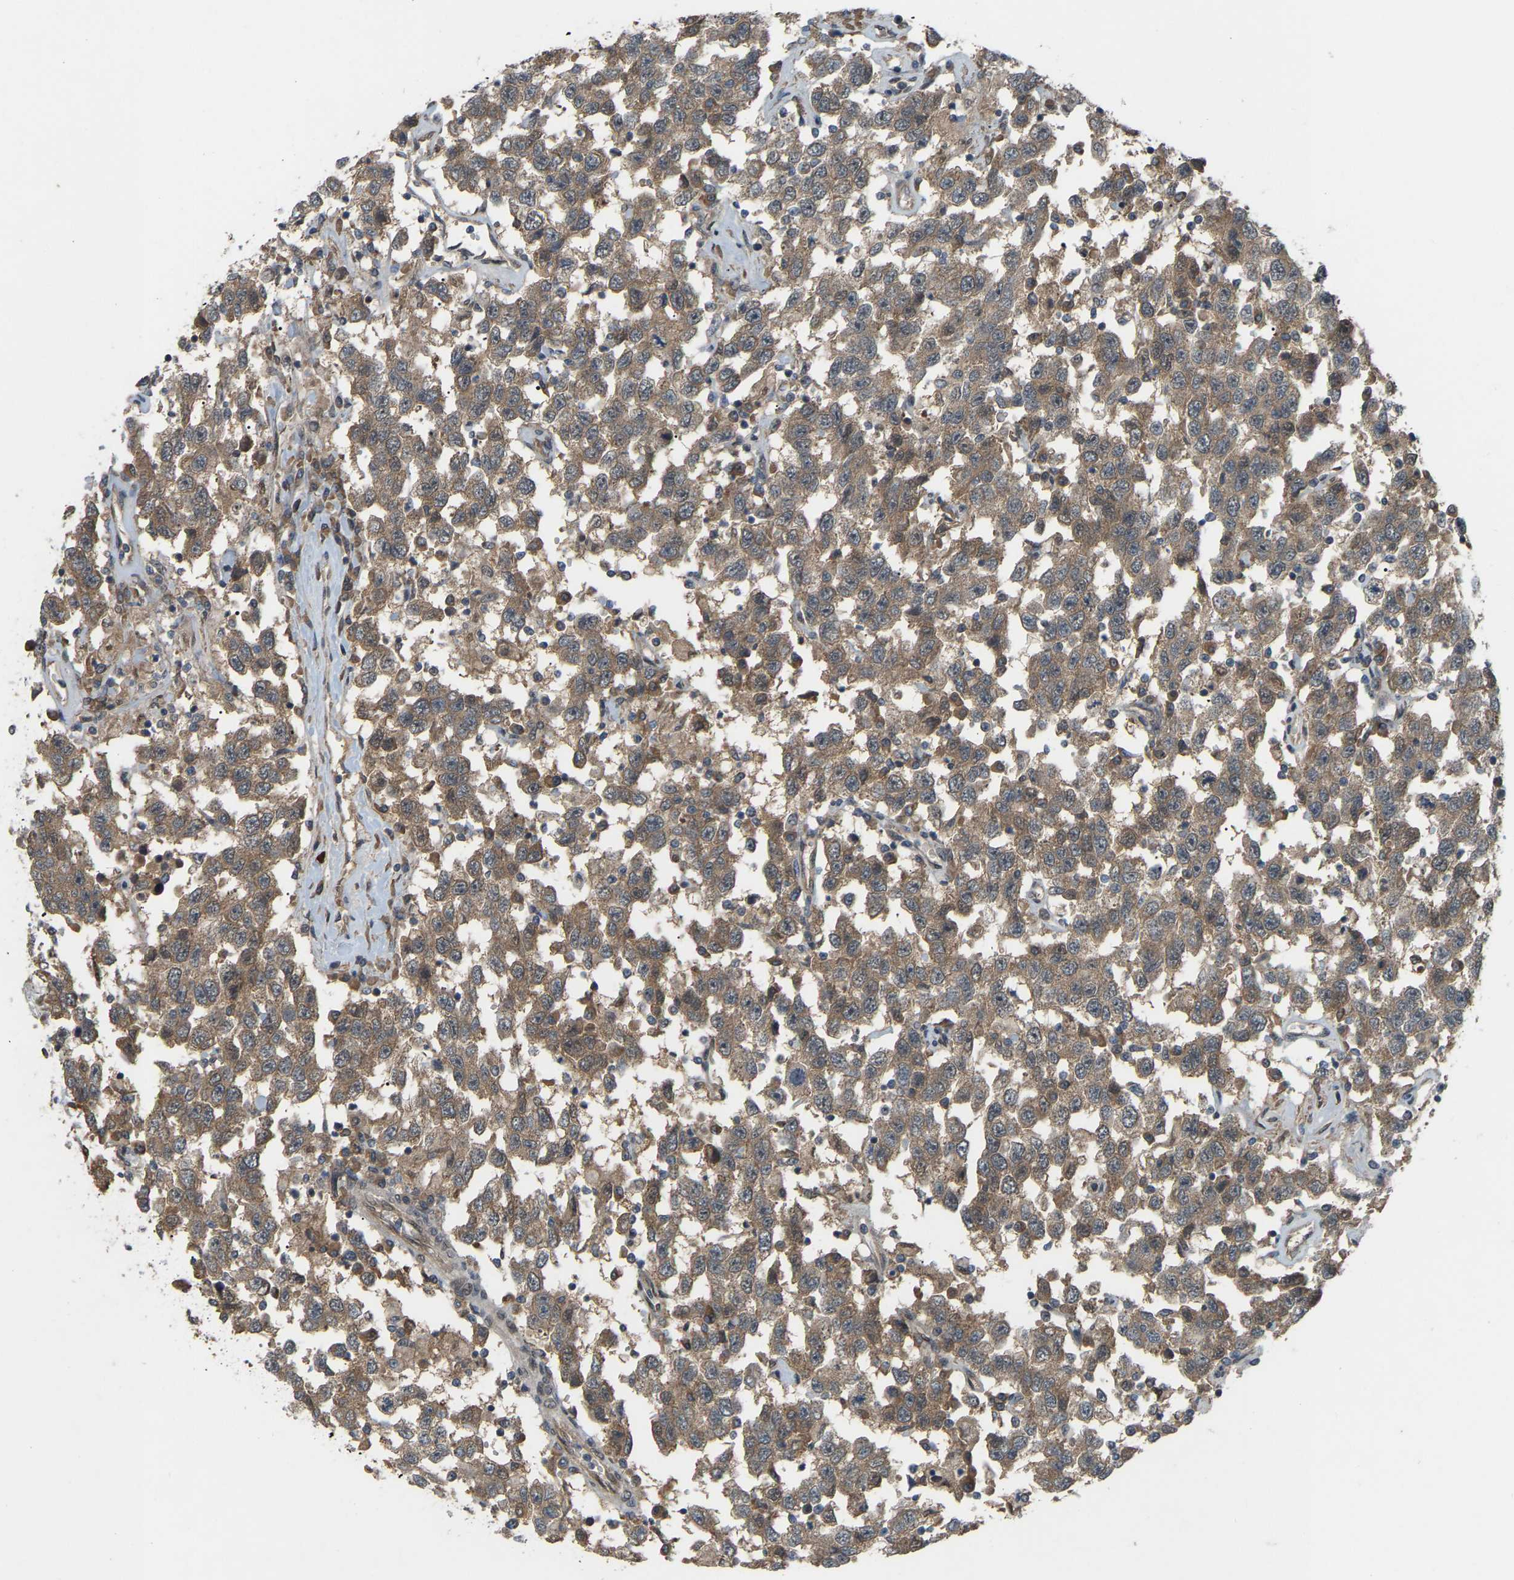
{"staining": {"intensity": "moderate", "quantity": ">75%", "location": "cytoplasmic/membranous"}, "tissue": "testis cancer", "cell_type": "Tumor cells", "image_type": "cancer", "snomed": [{"axis": "morphology", "description": "Seminoma, NOS"}, {"axis": "topography", "description": "Testis"}], "caption": "Moderate cytoplasmic/membranous staining for a protein is seen in about >75% of tumor cells of testis cancer (seminoma) using immunohistochemistry.", "gene": "CROT", "patient": {"sex": "male", "age": 41}}